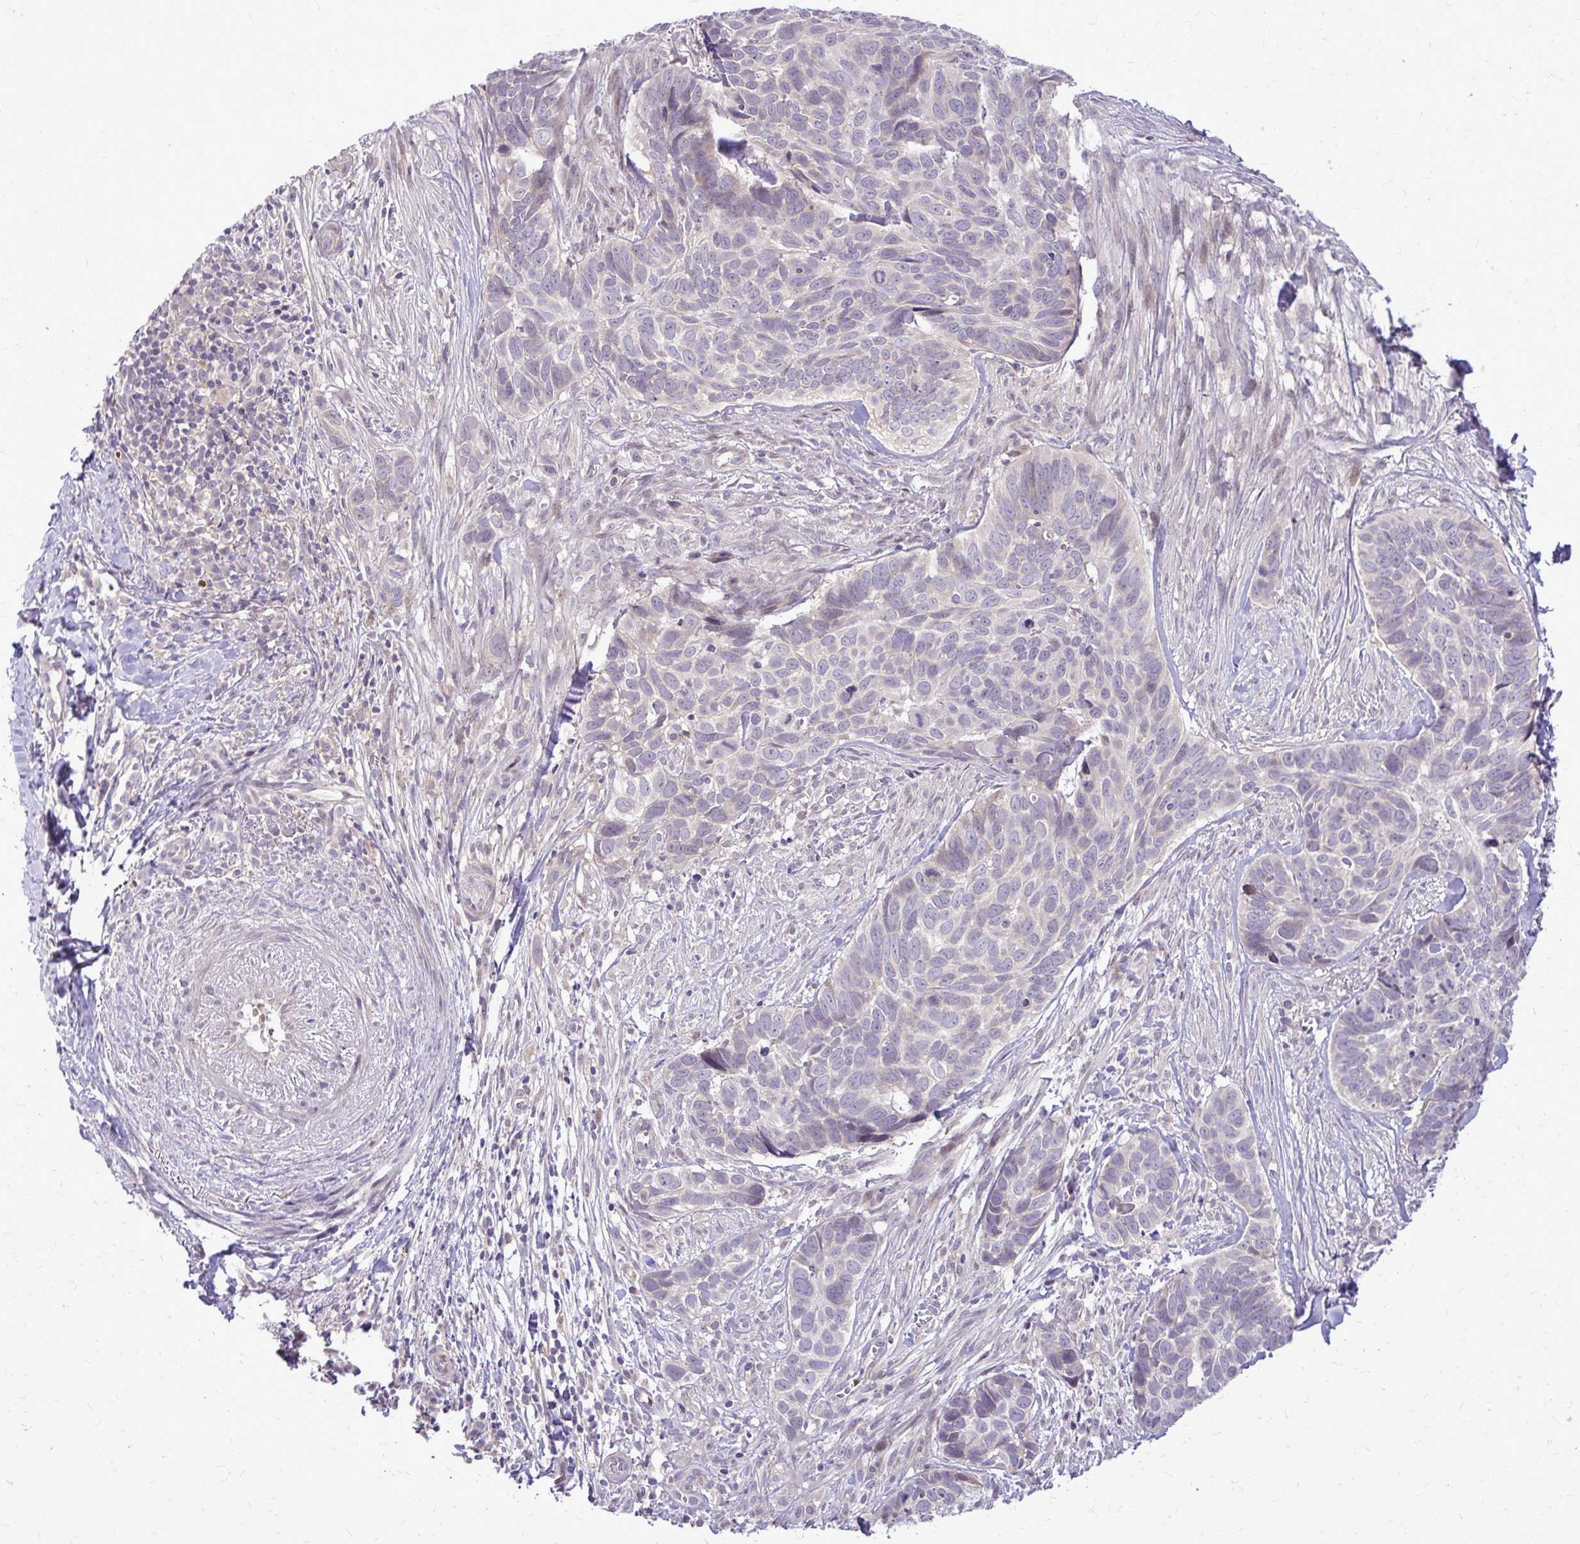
{"staining": {"intensity": "negative", "quantity": "none", "location": "none"}, "tissue": "skin cancer", "cell_type": "Tumor cells", "image_type": "cancer", "snomed": [{"axis": "morphology", "description": "Basal cell carcinoma"}, {"axis": "topography", "description": "Skin"}], "caption": "Tumor cells are negative for protein expression in human basal cell carcinoma (skin).", "gene": "DPY19L1", "patient": {"sex": "female", "age": 82}}